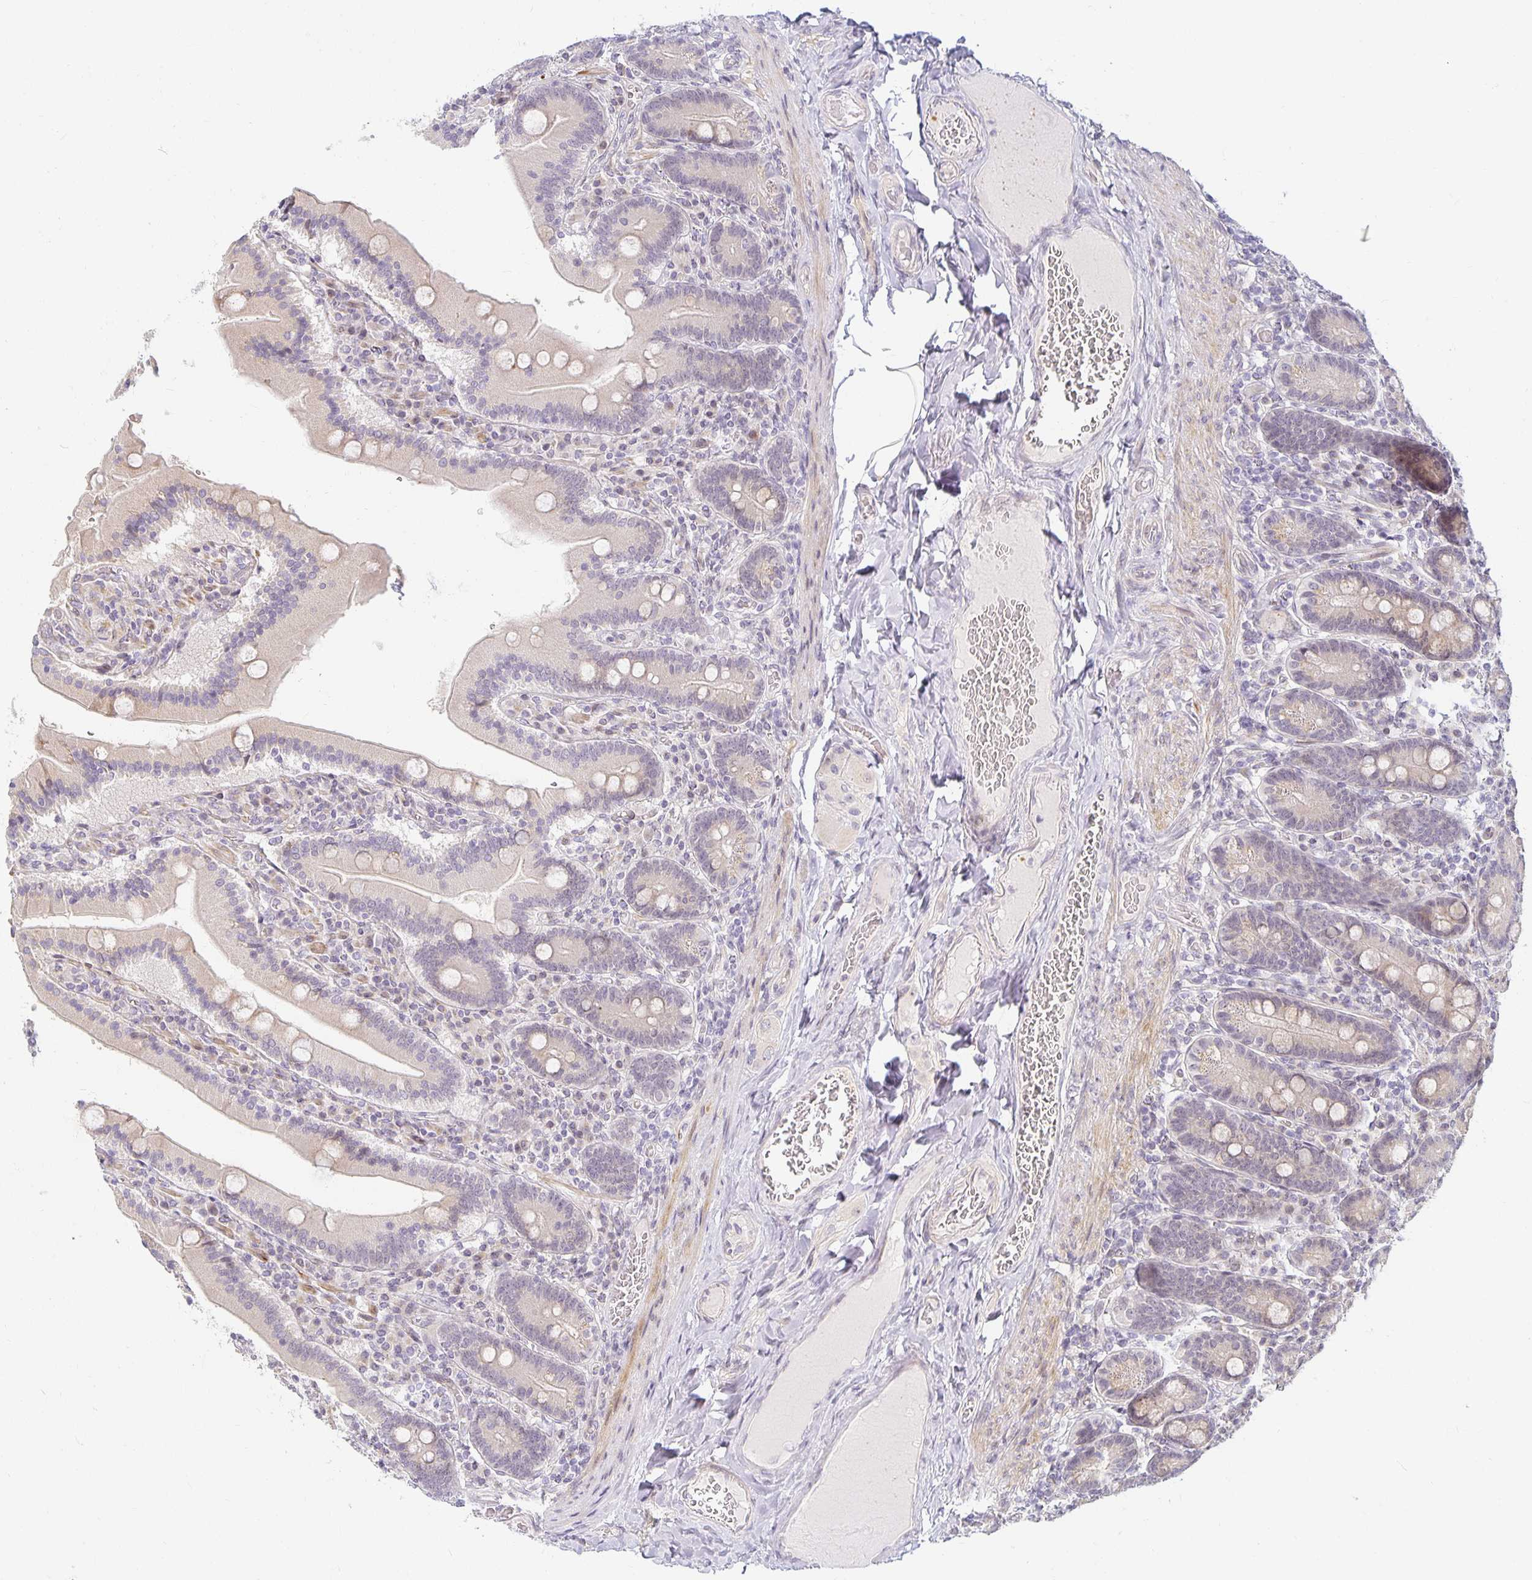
{"staining": {"intensity": "weak", "quantity": "25%-75%", "location": "cytoplasmic/membranous"}, "tissue": "duodenum", "cell_type": "Glandular cells", "image_type": "normal", "snomed": [{"axis": "morphology", "description": "Normal tissue, NOS"}, {"axis": "topography", "description": "Duodenum"}], "caption": "Protein positivity by immunohistochemistry (IHC) reveals weak cytoplasmic/membranous staining in about 25%-75% of glandular cells in benign duodenum. The protein of interest is shown in brown color, while the nuclei are stained blue.", "gene": "EHF", "patient": {"sex": "female", "age": 62}}